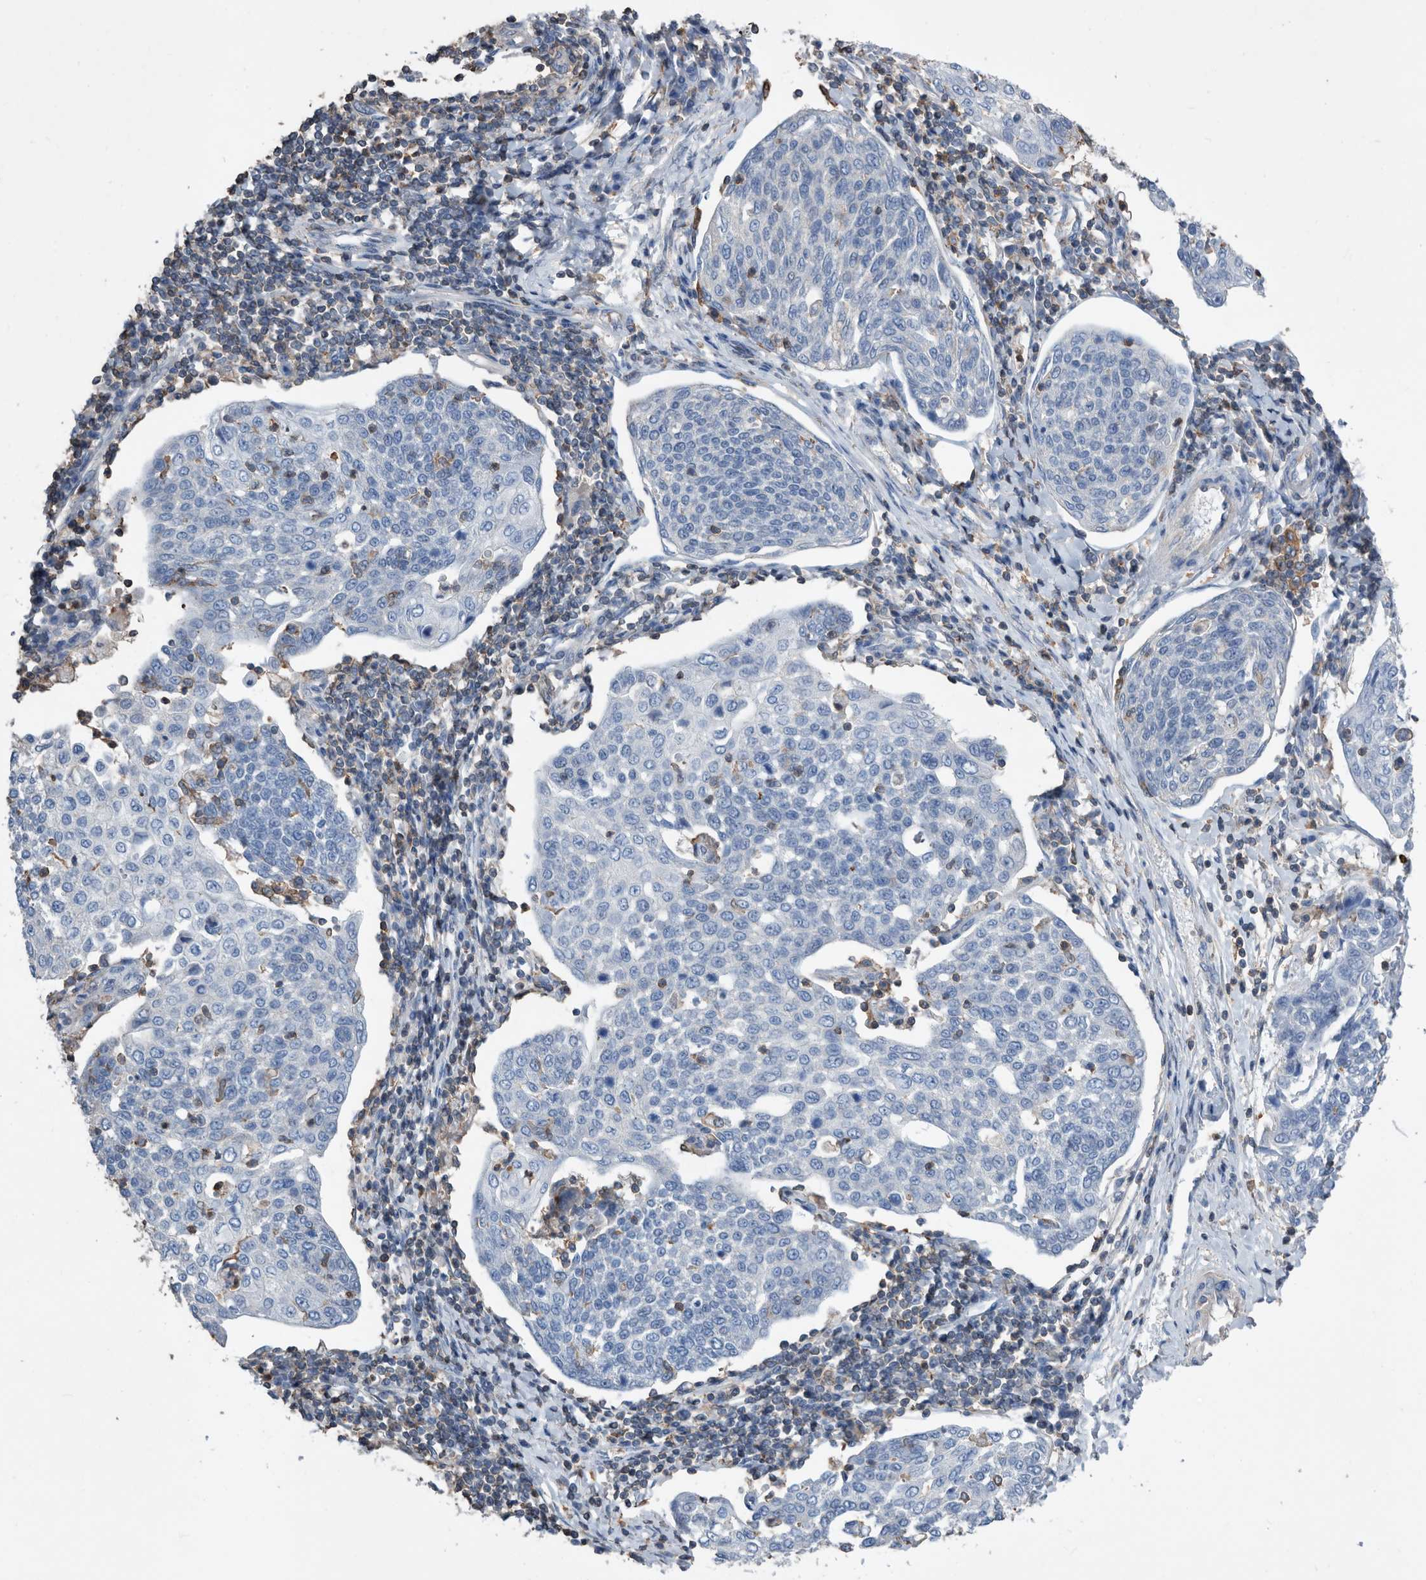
{"staining": {"intensity": "negative", "quantity": "none", "location": "none"}, "tissue": "cervical cancer", "cell_type": "Tumor cells", "image_type": "cancer", "snomed": [{"axis": "morphology", "description": "Squamous cell carcinoma, NOS"}, {"axis": "topography", "description": "Cervix"}], "caption": "Histopathology image shows no significant protein staining in tumor cells of cervical squamous cell carcinoma.", "gene": "MS4A4A", "patient": {"sex": "female", "age": 34}}